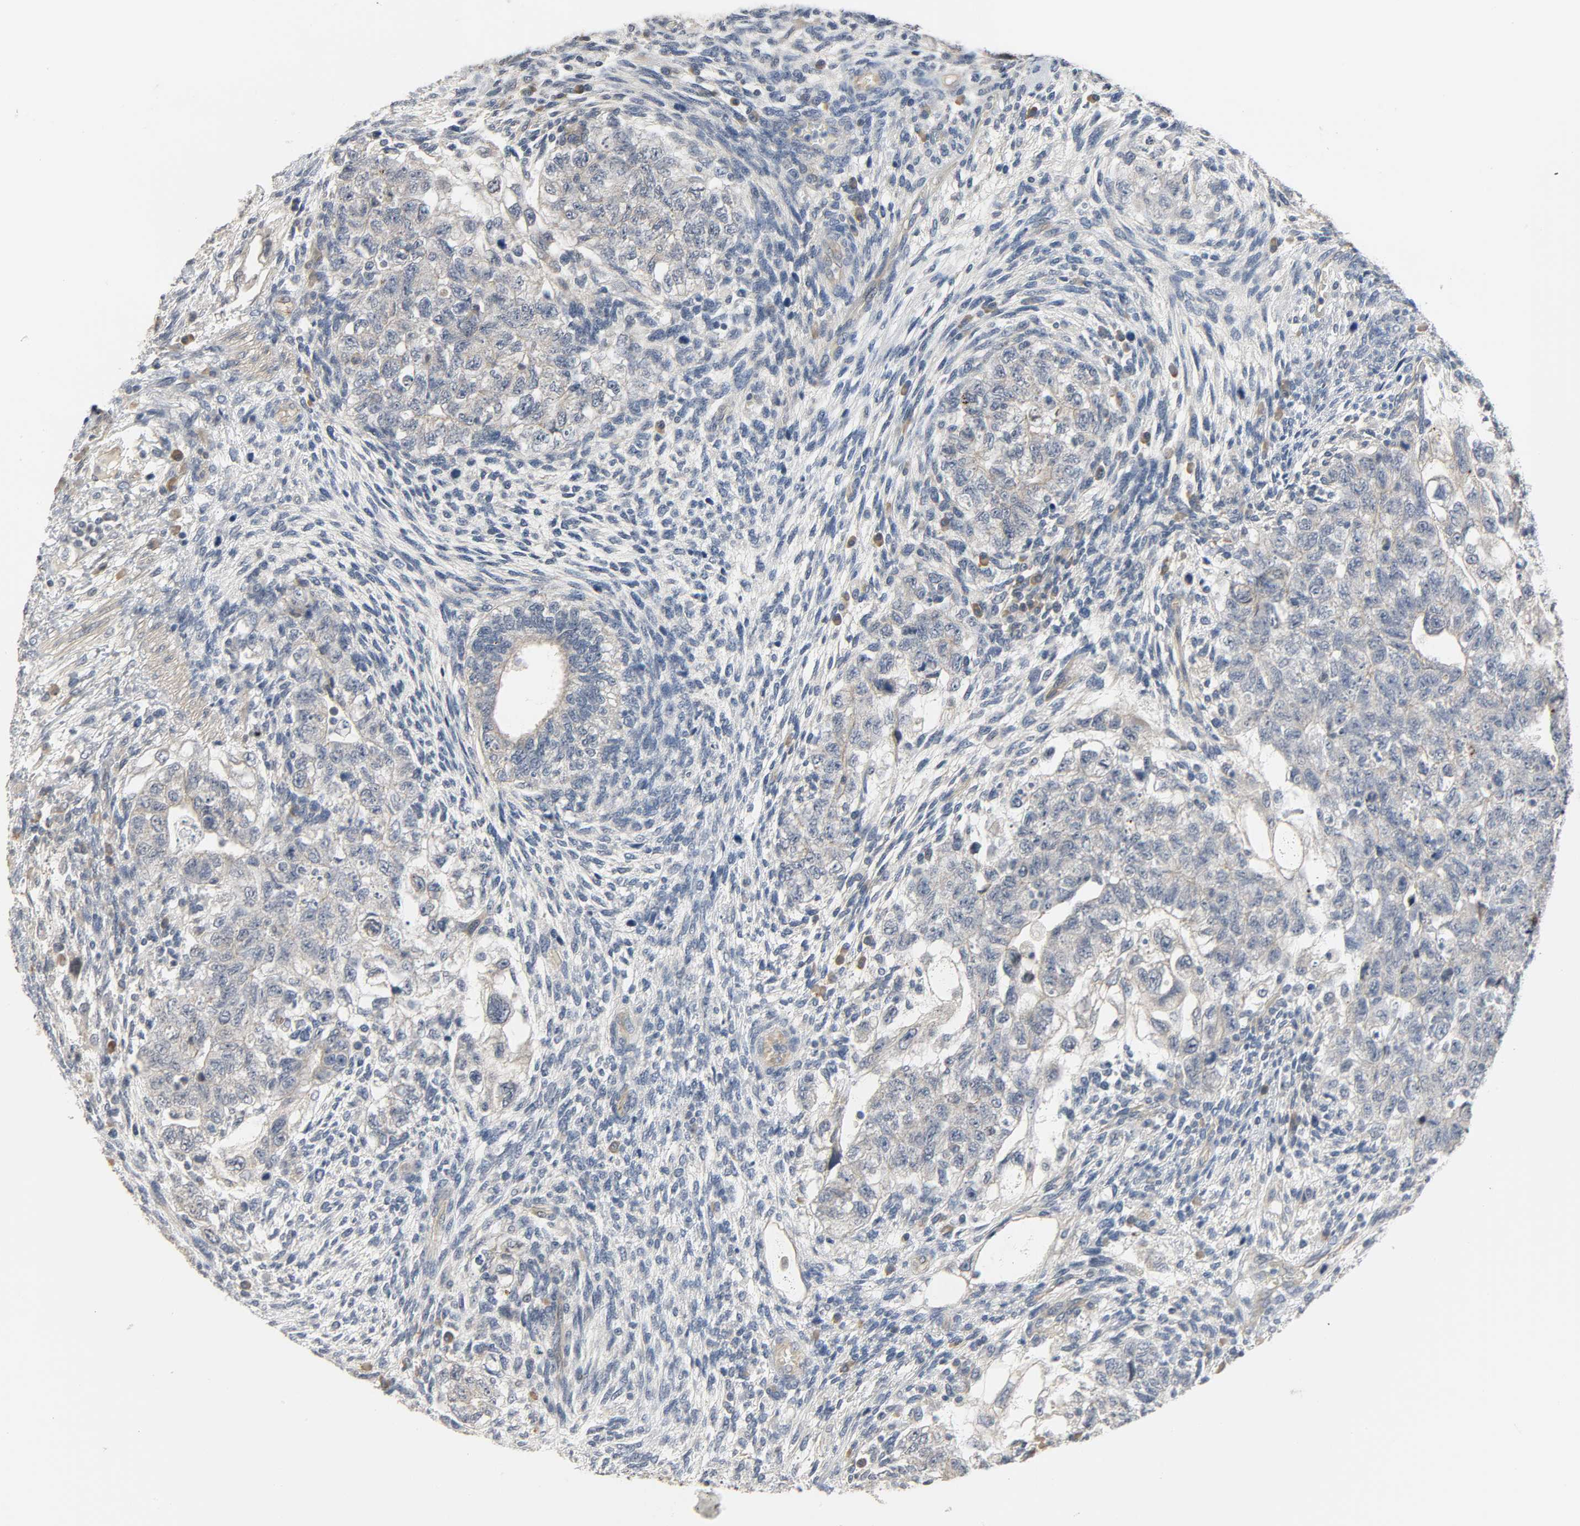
{"staining": {"intensity": "negative", "quantity": "none", "location": "none"}, "tissue": "testis cancer", "cell_type": "Tumor cells", "image_type": "cancer", "snomed": [{"axis": "morphology", "description": "Normal tissue, NOS"}, {"axis": "morphology", "description": "Carcinoma, Embryonal, NOS"}, {"axis": "topography", "description": "Testis"}], "caption": "DAB (3,3'-diaminobenzidine) immunohistochemical staining of human embryonal carcinoma (testis) exhibits no significant expression in tumor cells.", "gene": "LIMCH1", "patient": {"sex": "male", "age": 36}}